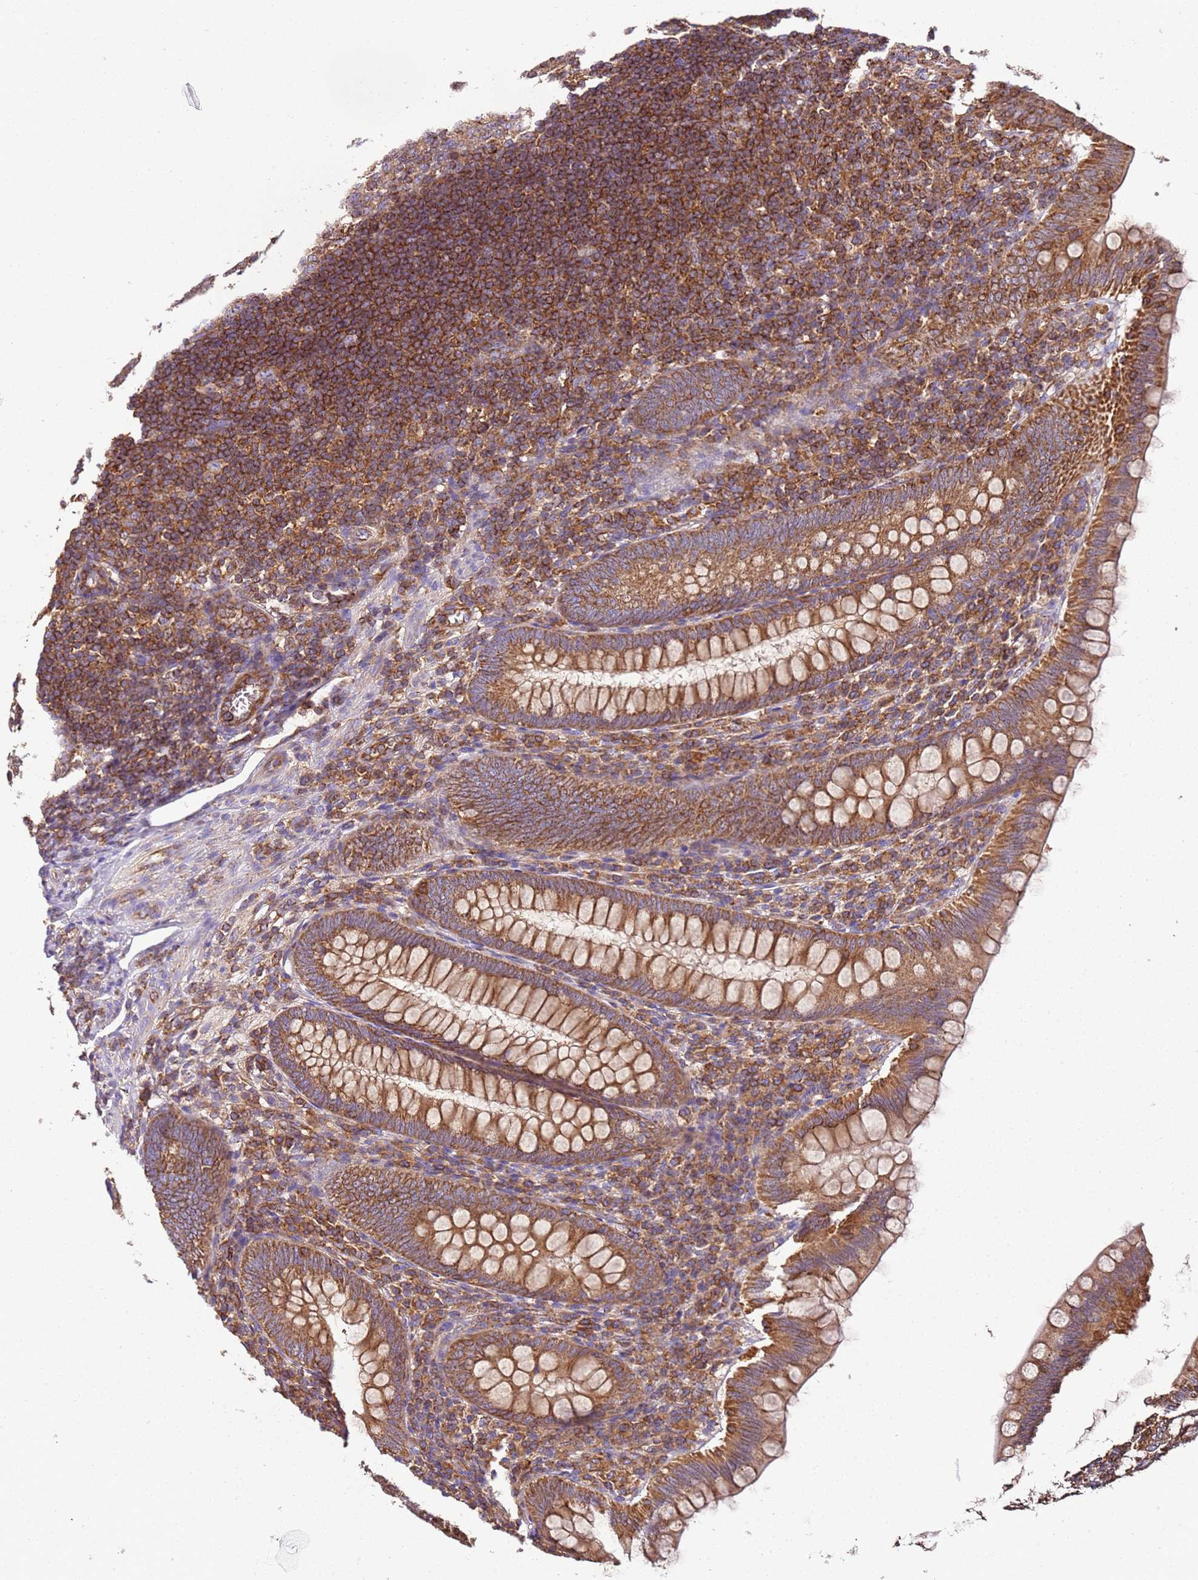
{"staining": {"intensity": "moderate", "quantity": ">75%", "location": "cytoplasmic/membranous"}, "tissue": "appendix", "cell_type": "Glandular cells", "image_type": "normal", "snomed": [{"axis": "morphology", "description": "Normal tissue, NOS"}, {"axis": "topography", "description": "Appendix"}], "caption": "Appendix stained for a protein (brown) displays moderate cytoplasmic/membranous positive expression in approximately >75% of glandular cells.", "gene": "RMND5A", "patient": {"sex": "male", "age": 14}}